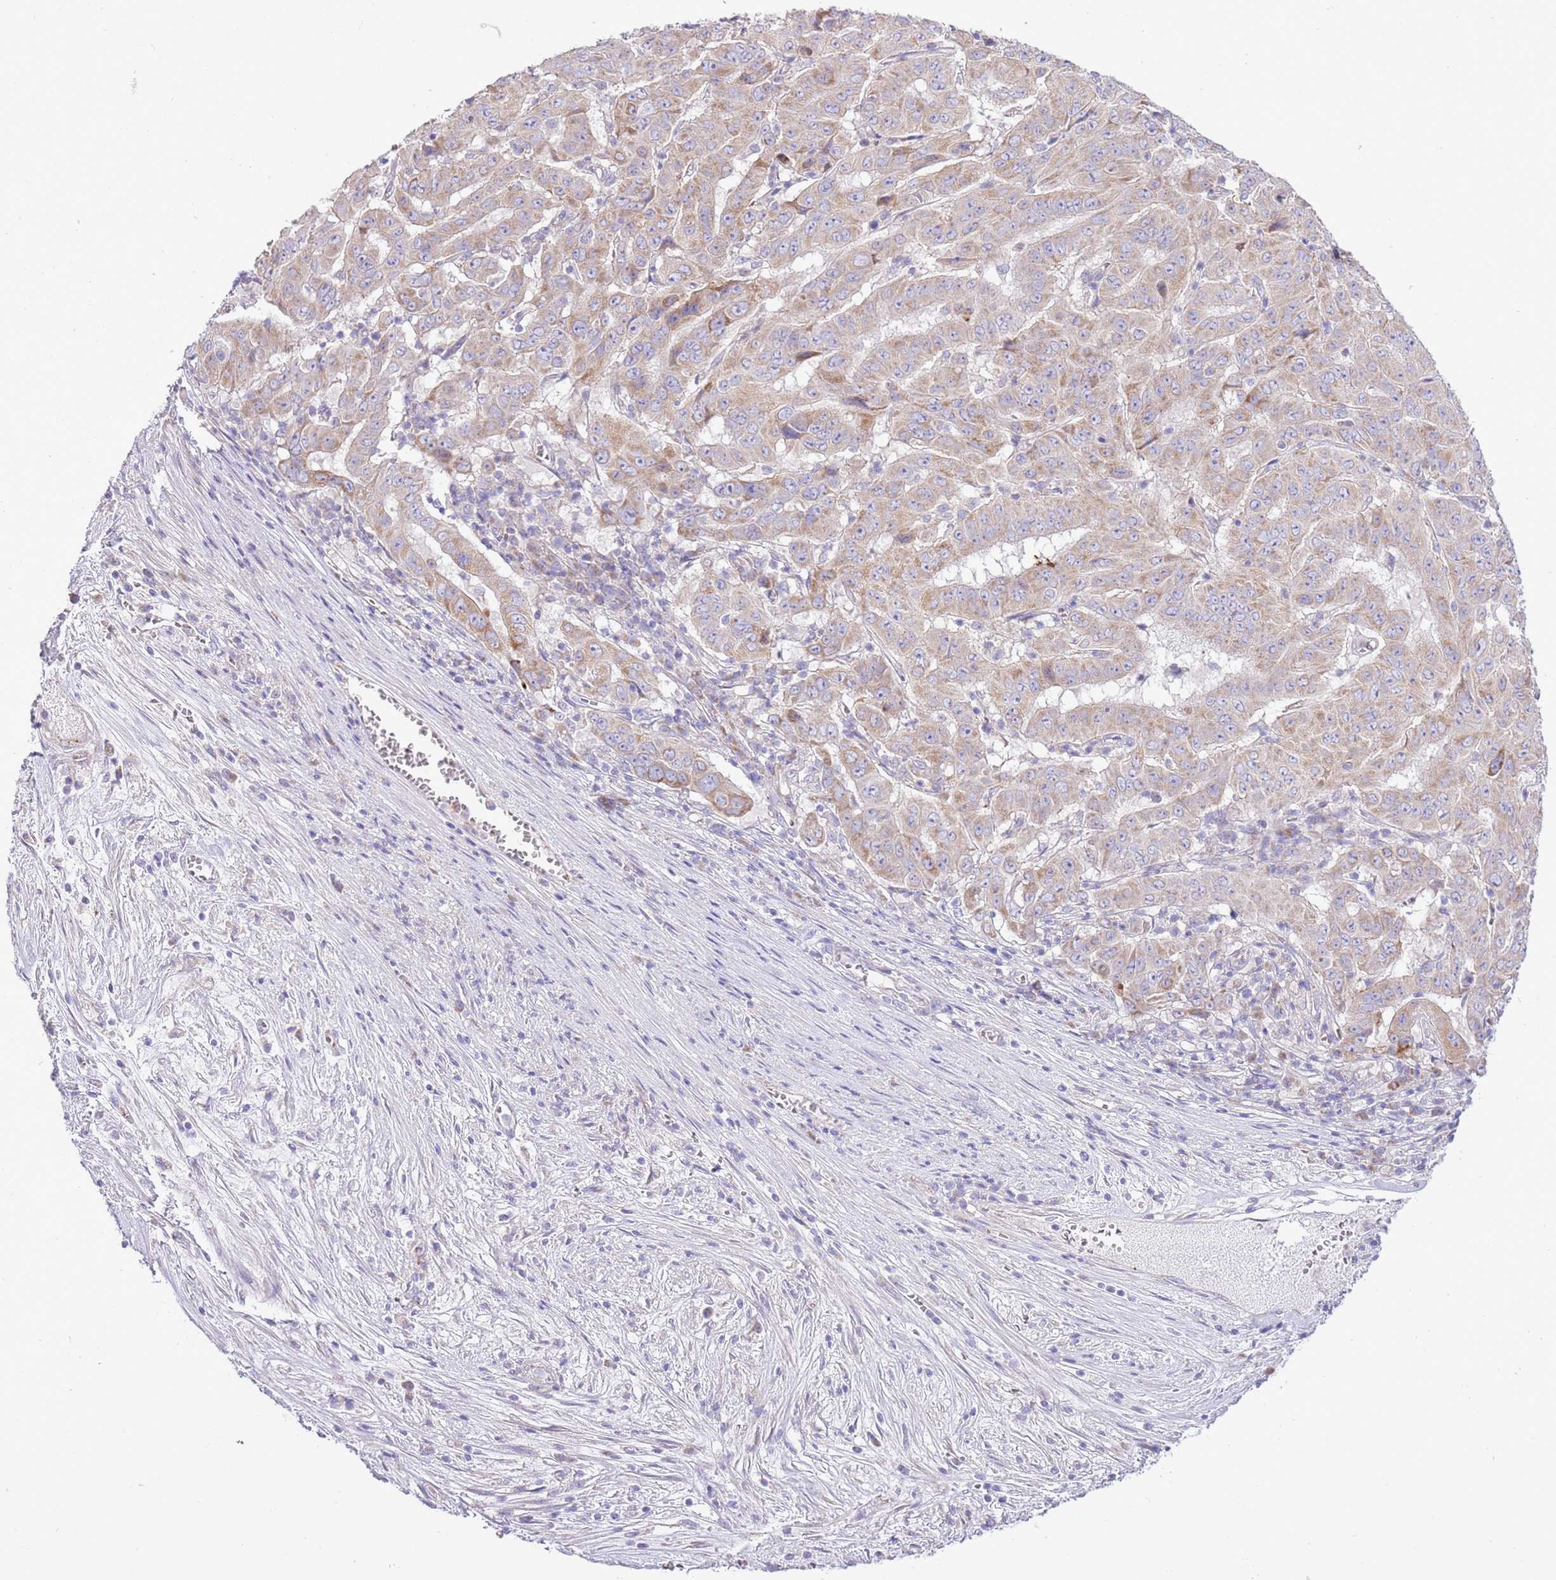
{"staining": {"intensity": "weak", "quantity": ">75%", "location": "cytoplasmic/membranous"}, "tissue": "pancreatic cancer", "cell_type": "Tumor cells", "image_type": "cancer", "snomed": [{"axis": "morphology", "description": "Adenocarcinoma, NOS"}, {"axis": "topography", "description": "Pancreas"}], "caption": "There is low levels of weak cytoplasmic/membranous expression in tumor cells of pancreatic adenocarcinoma, as demonstrated by immunohistochemical staining (brown color).", "gene": "OAZ2", "patient": {"sex": "male", "age": 63}}